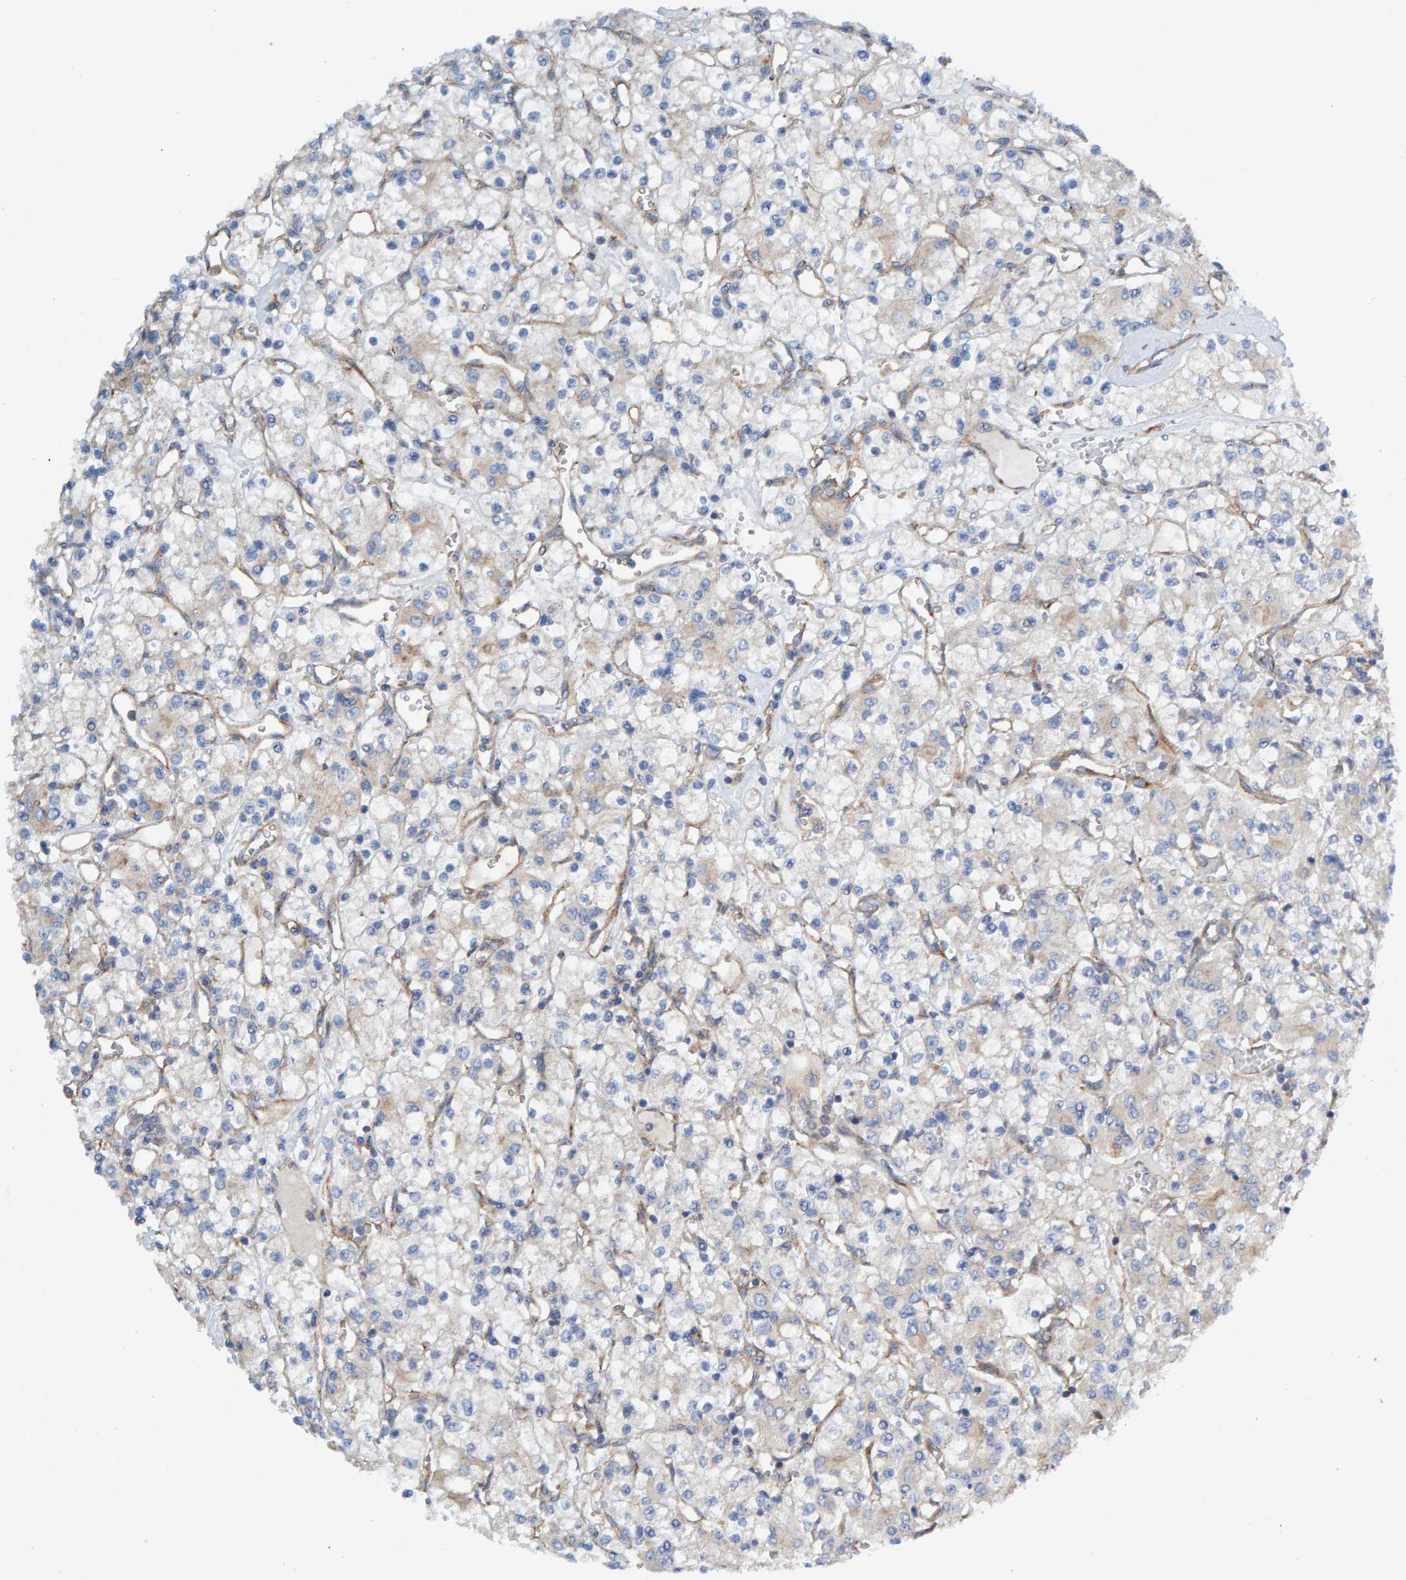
{"staining": {"intensity": "weak", "quantity": "<25%", "location": "cytoplasmic/membranous"}, "tissue": "renal cancer", "cell_type": "Tumor cells", "image_type": "cancer", "snomed": [{"axis": "morphology", "description": "Adenocarcinoma, NOS"}, {"axis": "topography", "description": "Kidney"}], "caption": "An IHC micrograph of renal cancer (adenocarcinoma) is shown. There is no staining in tumor cells of renal cancer (adenocarcinoma). Brightfield microscopy of immunohistochemistry (IHC) stained with DAB (3,3'-diaminobenzidine) (brown) and hematoxylin (blue), captured at high magnification.", "gene": "MKLN1", "patient": {"sex": "female", "age": 59}}